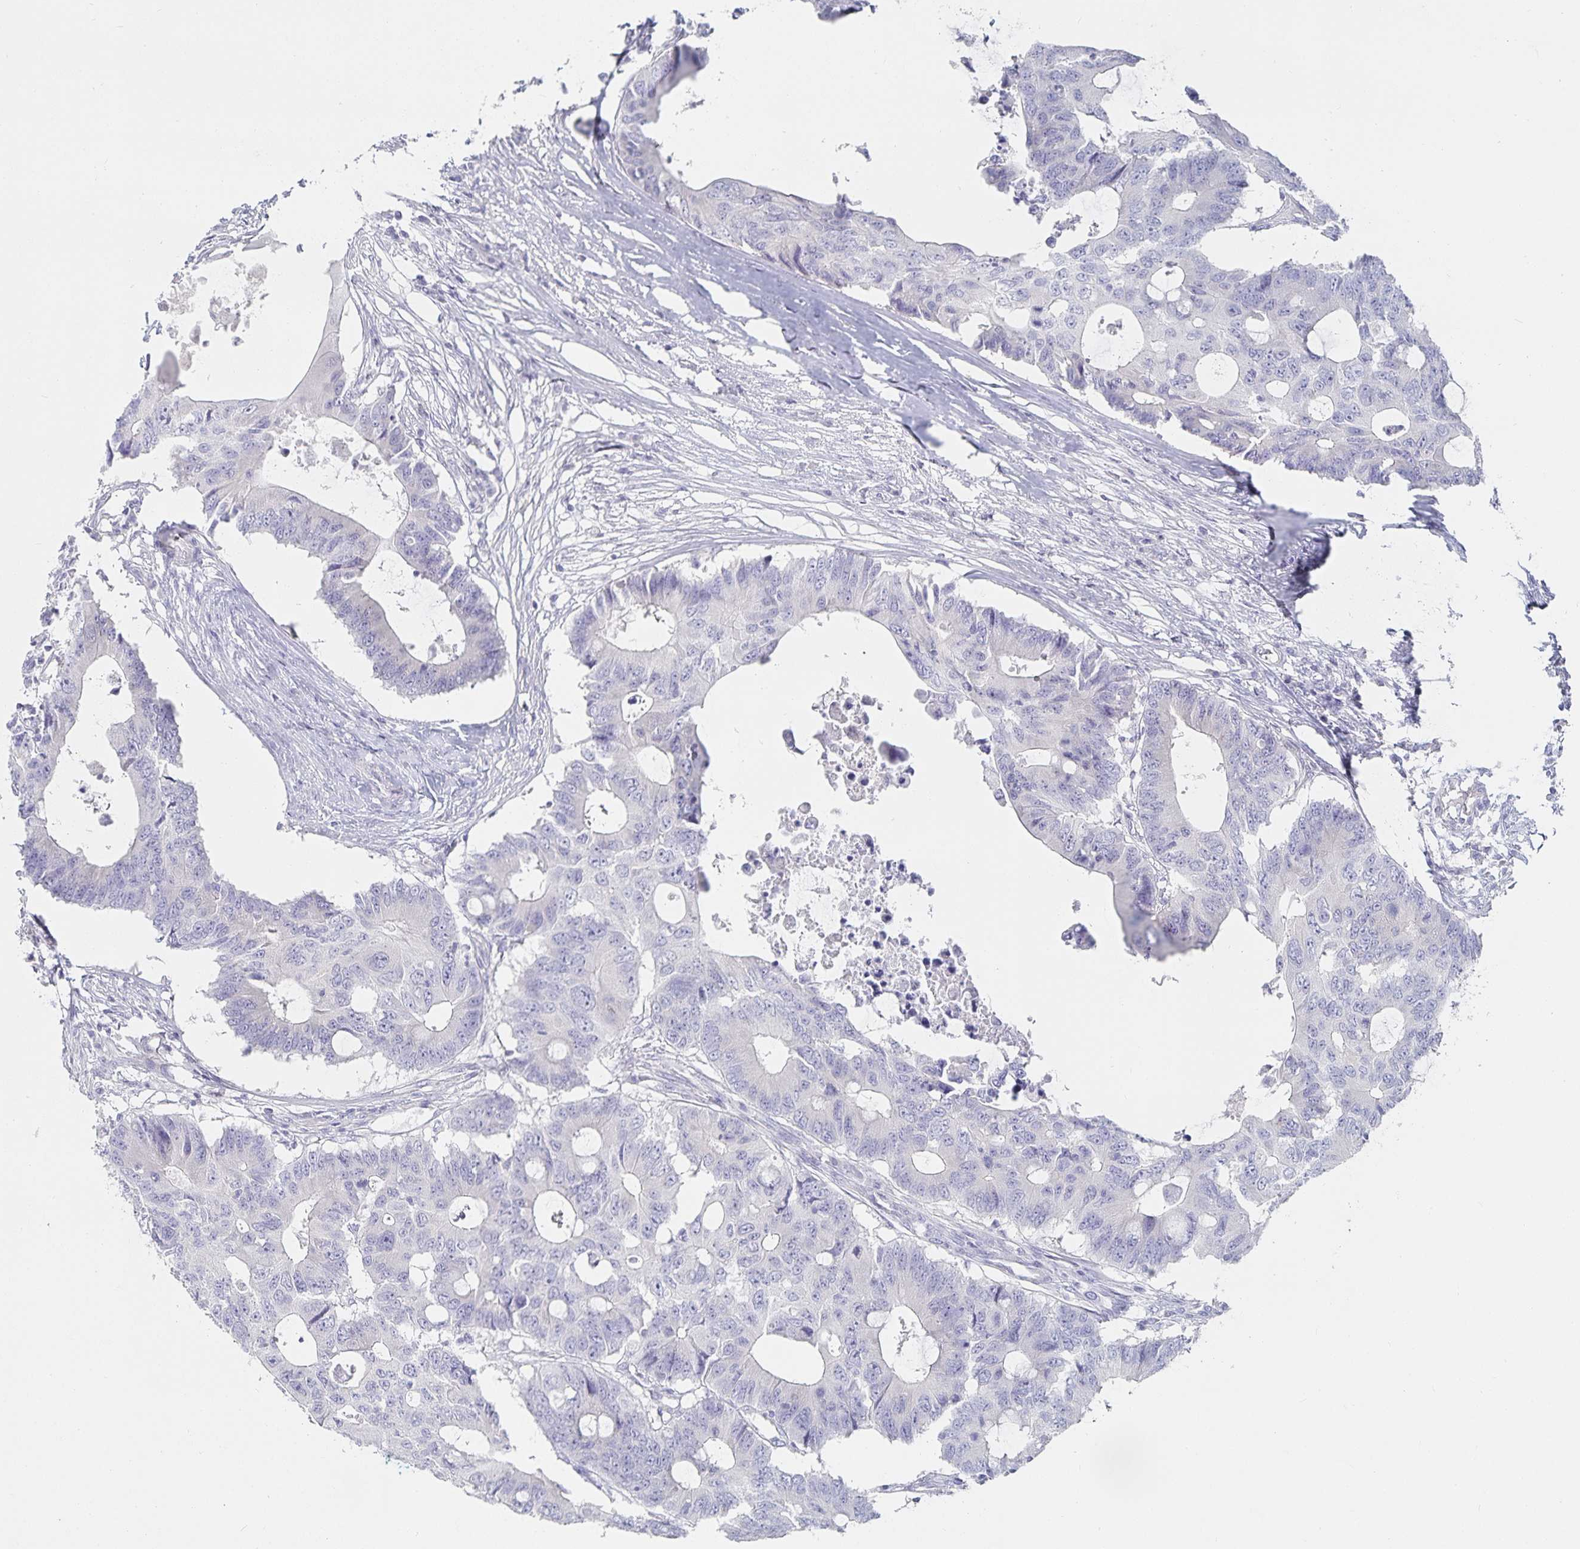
{"staining": {"intensity": "negative", "quantity": "none", "location": "none"}, "tissue": "colorectal cancer", "cell_type": "Tumor cells", "image_type": "cancer", "snomed": [{"axis": "morphology", "description": "Adenocarcinoma, NOS"}, {"axis": "topography", "description": "Colon"}], "caption": "This is an IHC image of colorectal adenocarcinoma. There is no positivity in tumor cells.", "gene": "SFTPA1", "patient": {"sex": "male", "age": 71}}